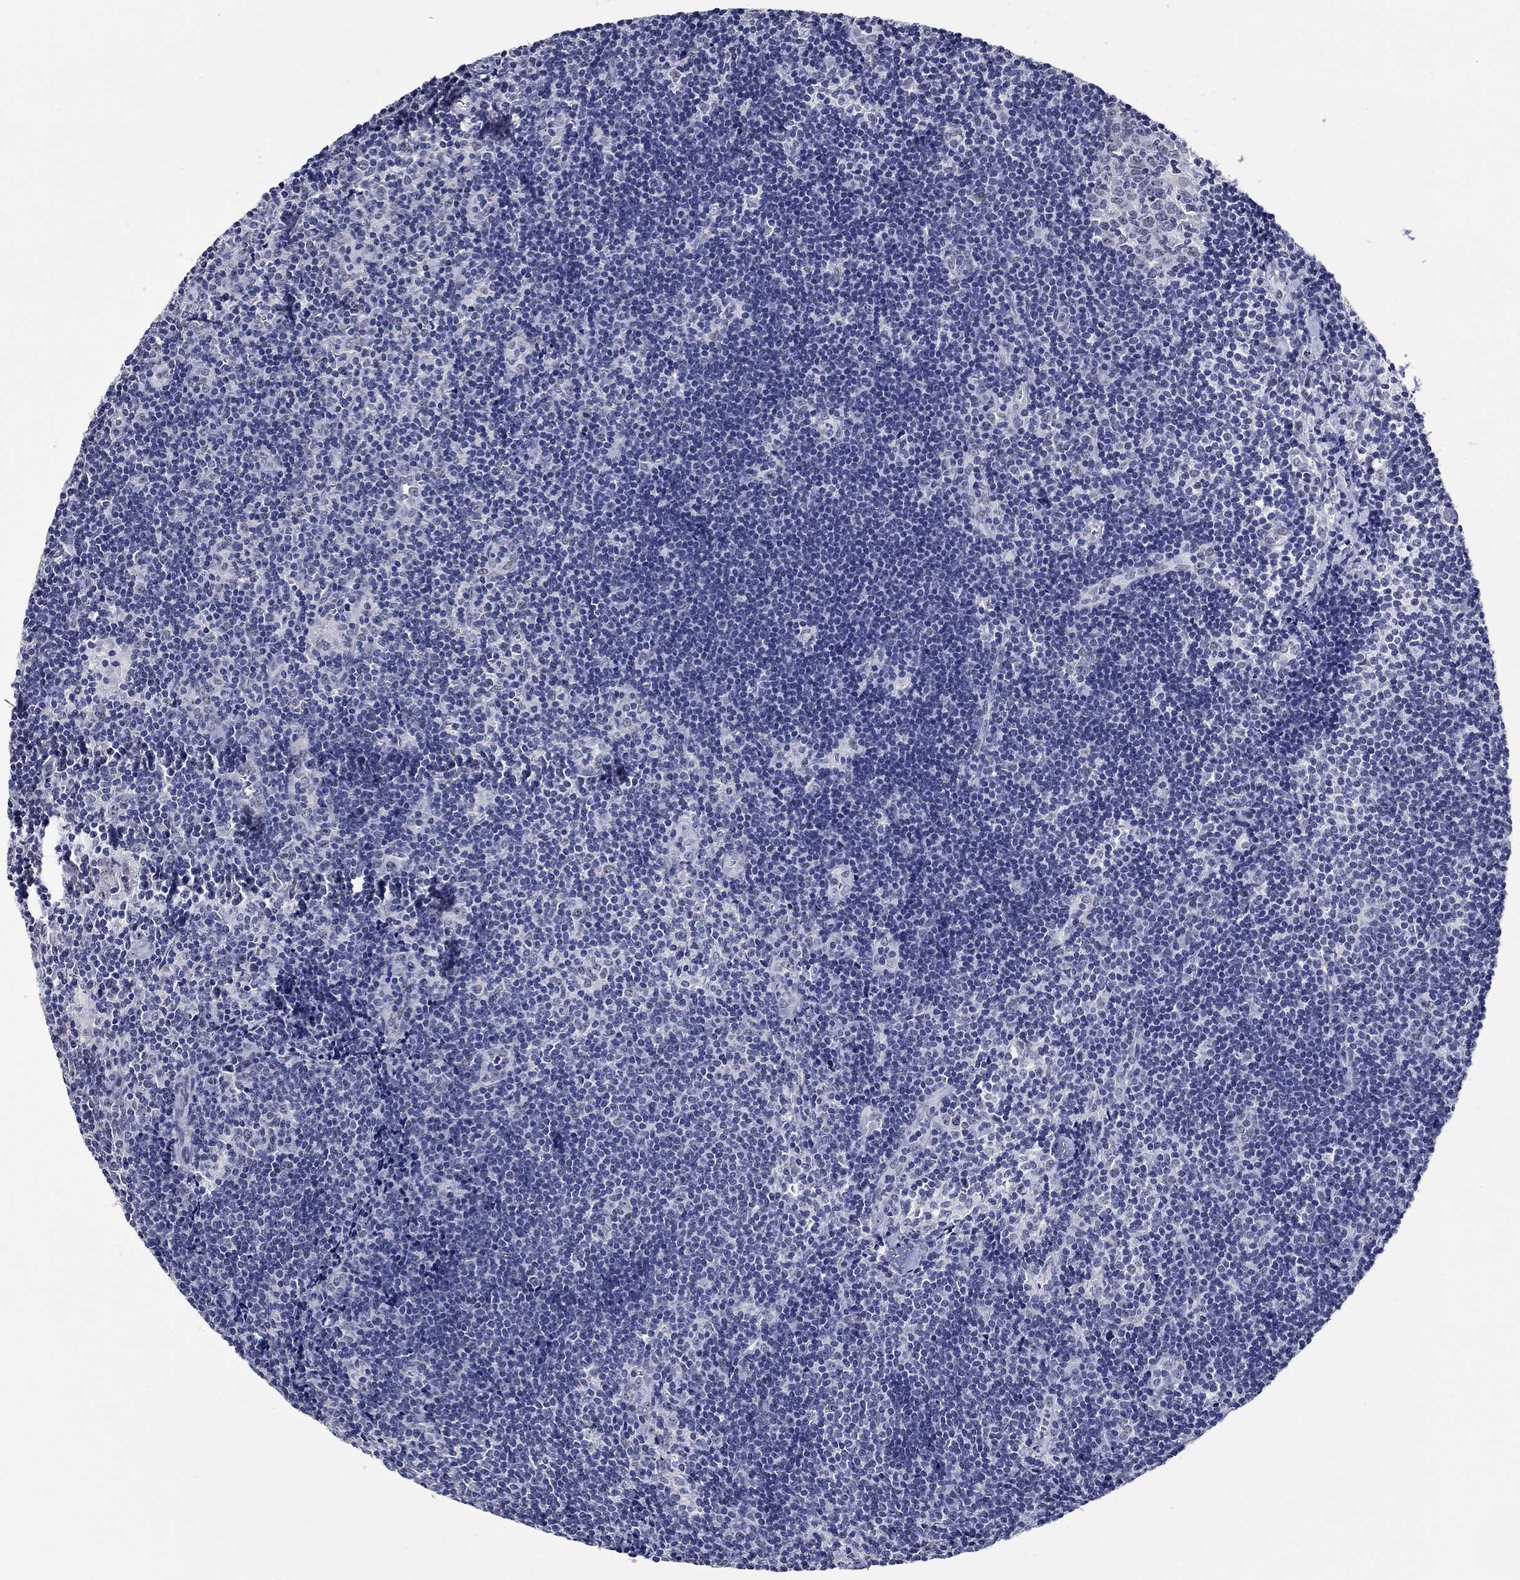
{"staining": {"intensity": "negative", "quantity": "none", "location": "none"}, "tissue": "lymph node", "cell_type": "Germinal center cells", "image_type": "normal", "snomed": [{"axis": "morphology", "description": "Normal tissue, NOS"}, {"axis": "topography", "description": "Lymph node"}], "caption": "Immunohistochemistry (IHC) of normal lymph node displays no staining in germinal center cells. (Stains: DAB (3,3'-diaminobenzidine) IHC with hematoxylin counter stain, Microscopy: brightfield microscopy at high magnification).", "gene": "GRIN1", "patient": {"sex": "female", "age": 52}}